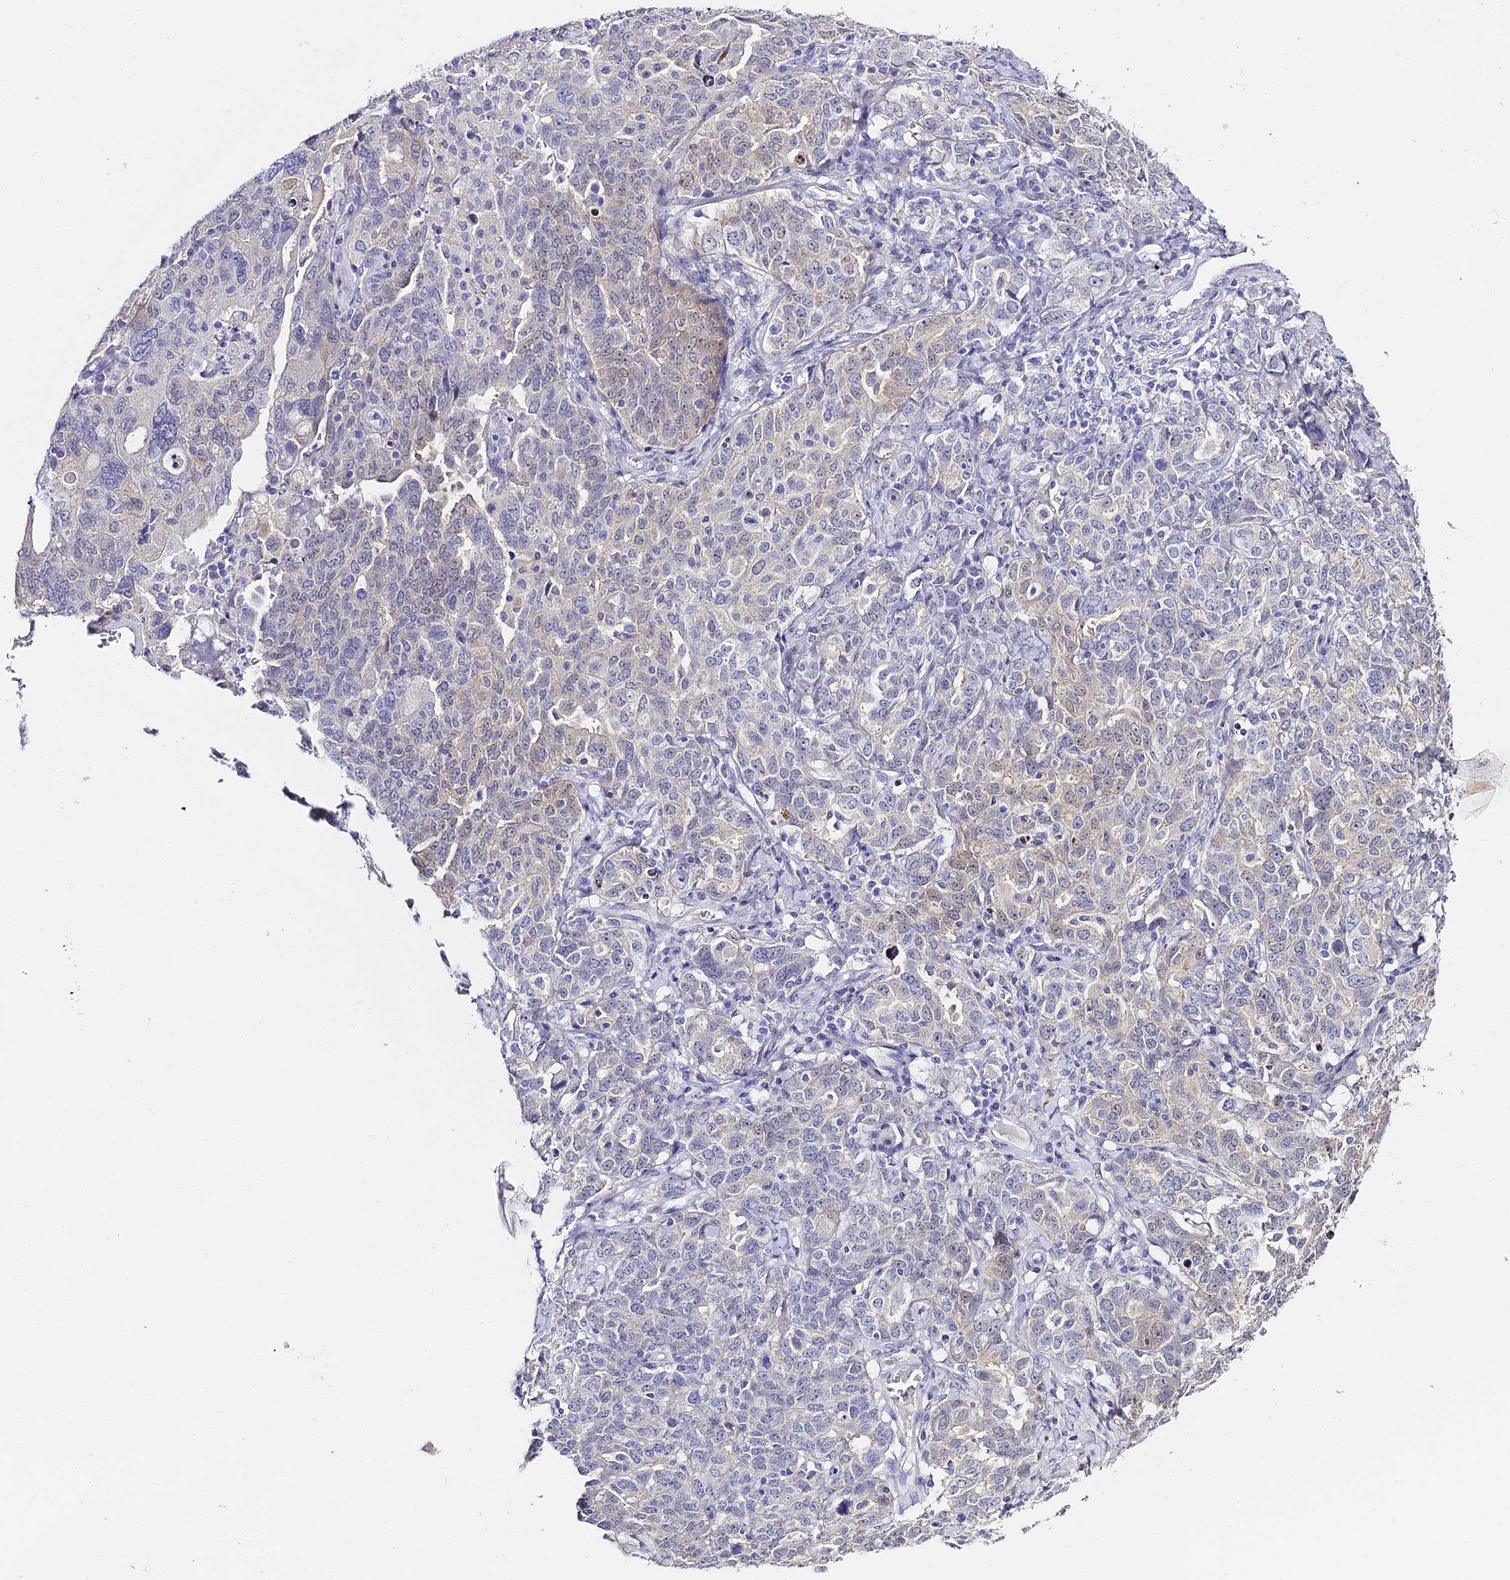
{"staining": {"intensity": "weak", "quantity": "<25%", "location": "cytoplasmic/membranous"}, "tissue": "ovarian cancer", "cell_type": "Tumor cells", "image_type": "cancer", "snomed": [{"axis": "morphology", "description": "Carcinoma, endometroid"}, {"axis": "topography", "description": "Ovary"}], "caption": "High power microscopy micrograph of an immunohistochemistry photomicrograph of ovarian endometroid carcinoma, revealing no significant staining in tumor cells. Nuclei are stained in blue.", "gene": "ABHD14A-ACY1", "patient": {"sex": "female", "age": 62}}